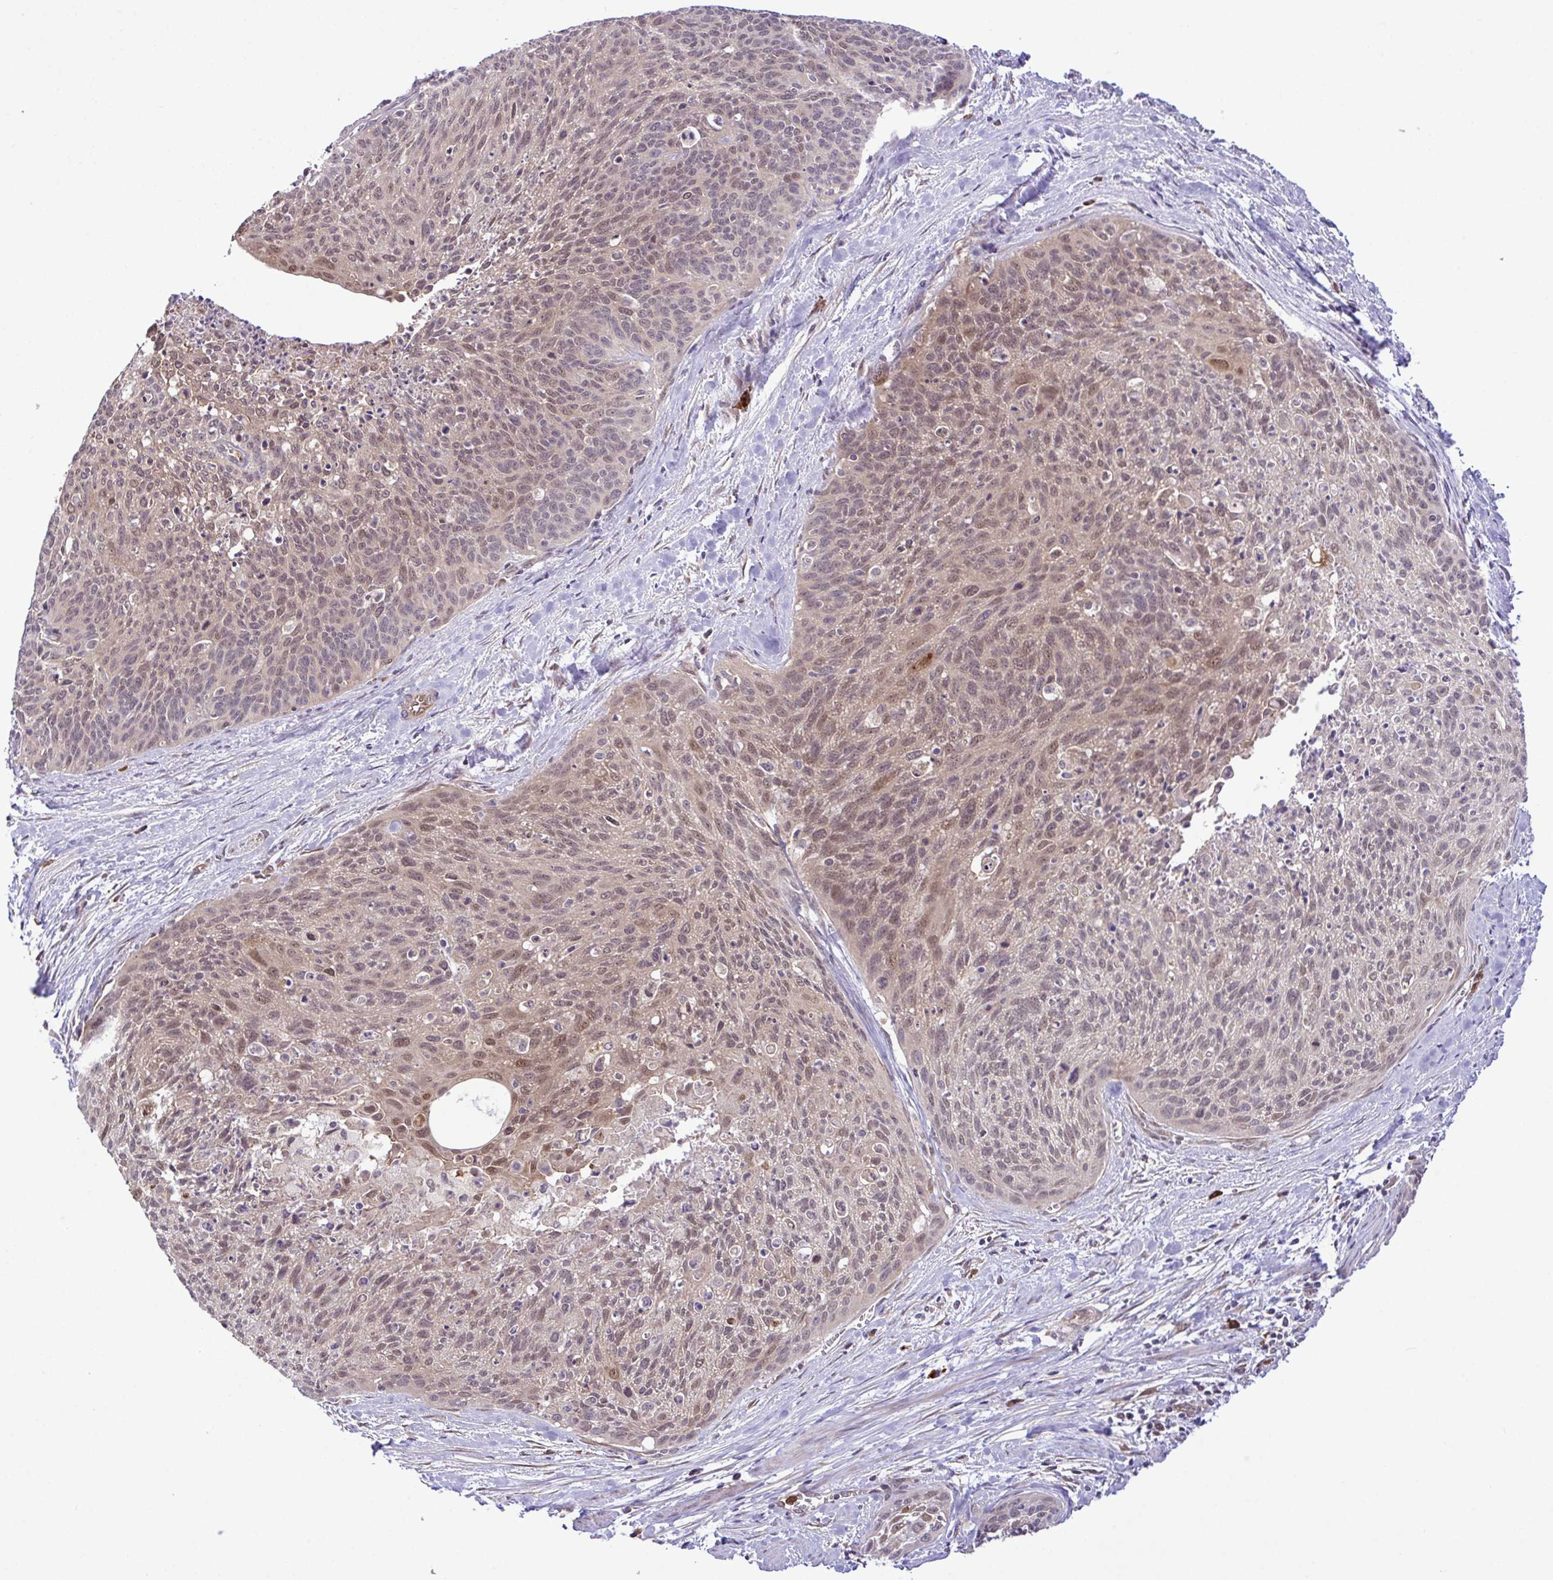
{"staining": {"intensity": "moderate", "quantity": "25%-75%", "location": "cytoplasmic/membranous,nuclear"}, "tissue": "cervical cancer", "cell_type": "Tumor cells", "image_type": "cancer", "snomed": [{"axis": "morphology", "description": "Squamous cell carcinoma, NOS"}, {"axis": "topography", "description": "Cervix"}], "caption": "Immunohistochemical staining of squamous cell carcinoma (cervical) demonstrates medium levels of moderate cytoplasmic/membranous and nuclear protein positivity in approximately 25%-75% of tumor cells.", "gene": "CMPK1", "patient": {"sex": "female", "age": 55}}